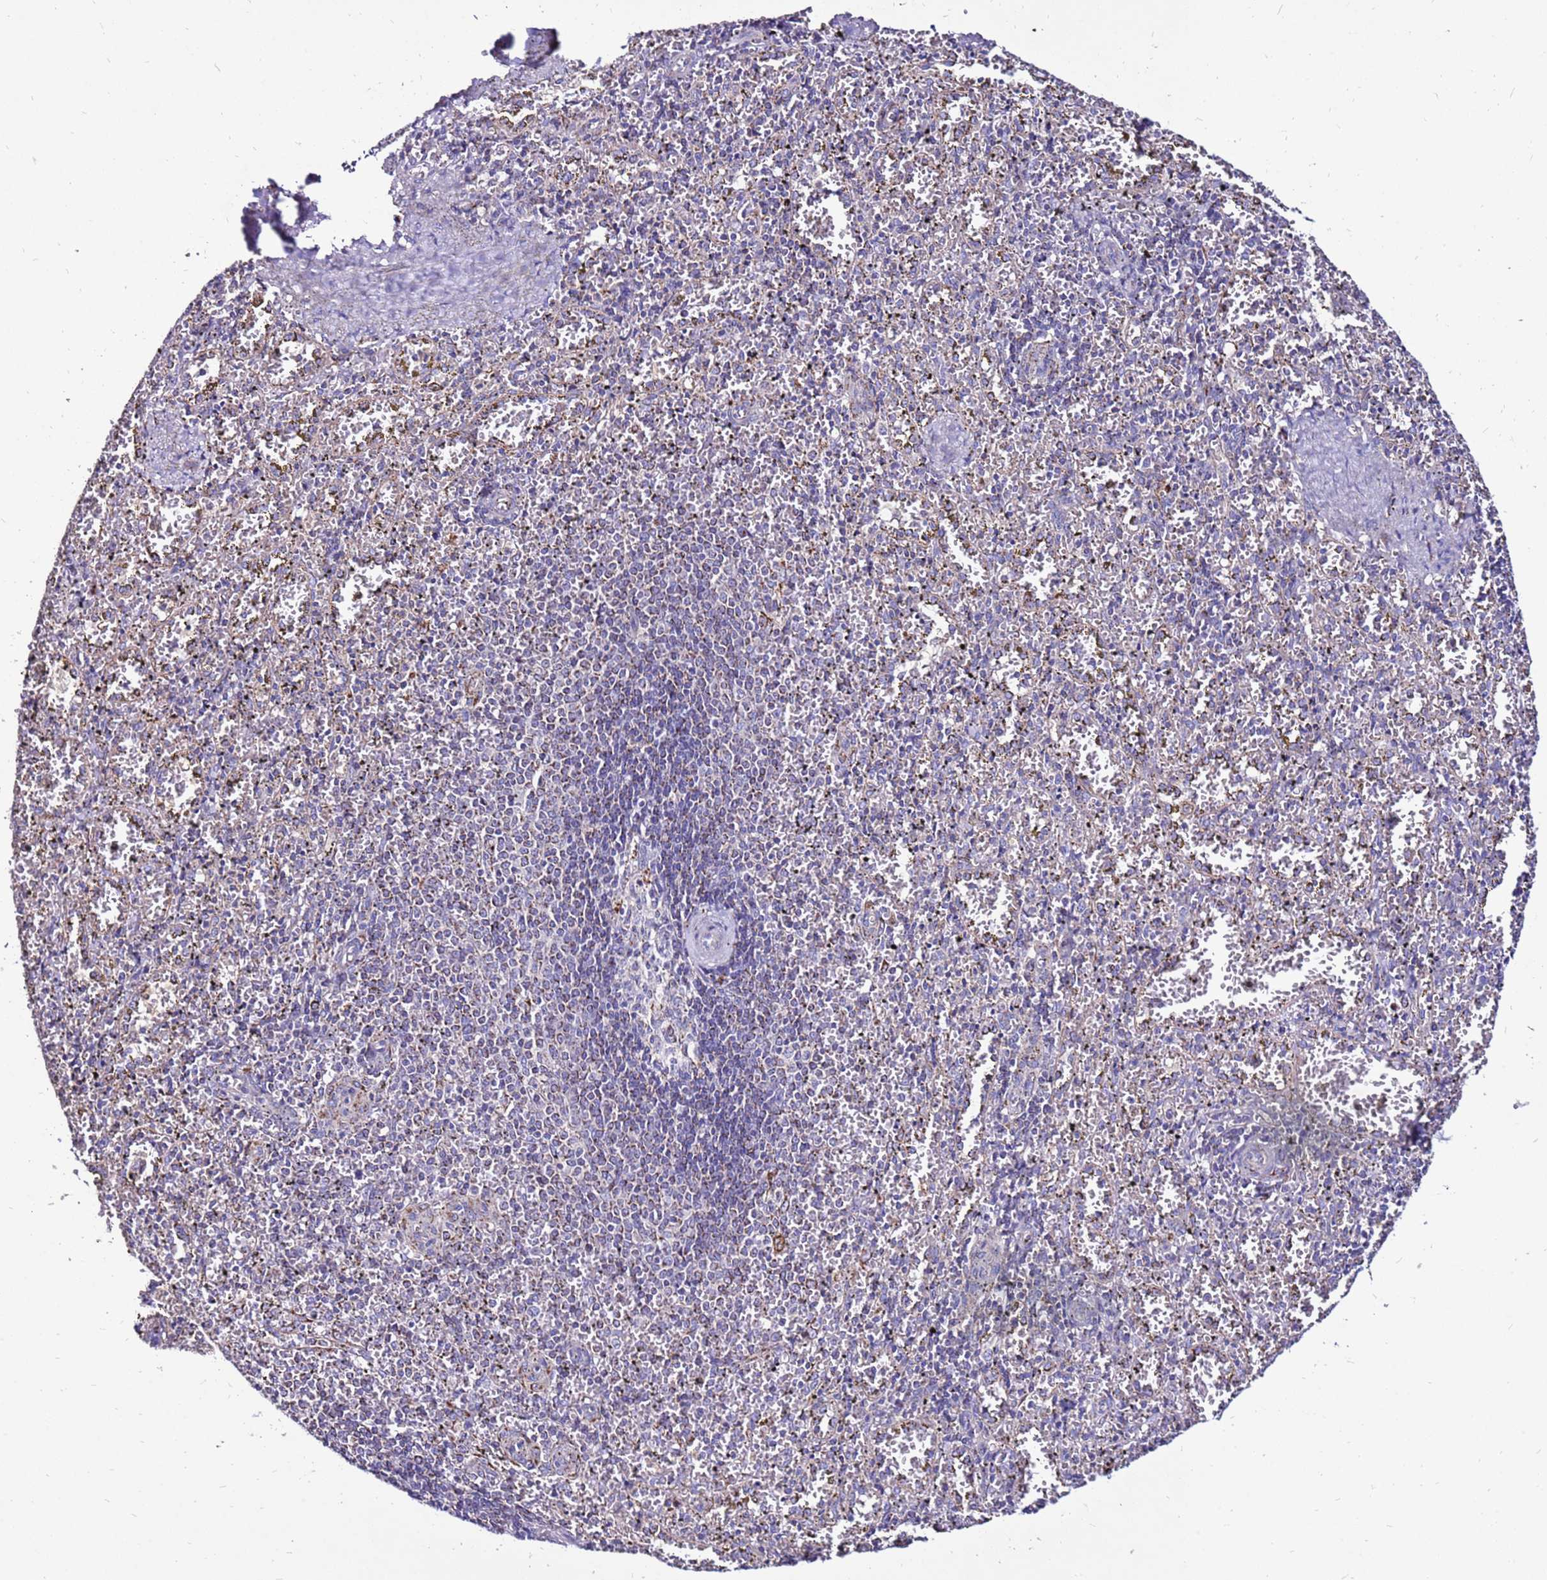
{"staining": {"intensity": "negative", "quantity": "none", "location": "none"}, "tissue": "spleen", "cell_type": "Cells in red pulp", "image_type": "normal", "snomed": [{"axis": "morphology", "description": "Normal tissue, NOS"}, {"axis": "topography", "description": "Spleen"}], "caption": "The micrograph shows no significant expression in cells in red pulp of spleen.", "gene": "TMEM106C", "patient": {"sex": "male", "age": 11}}